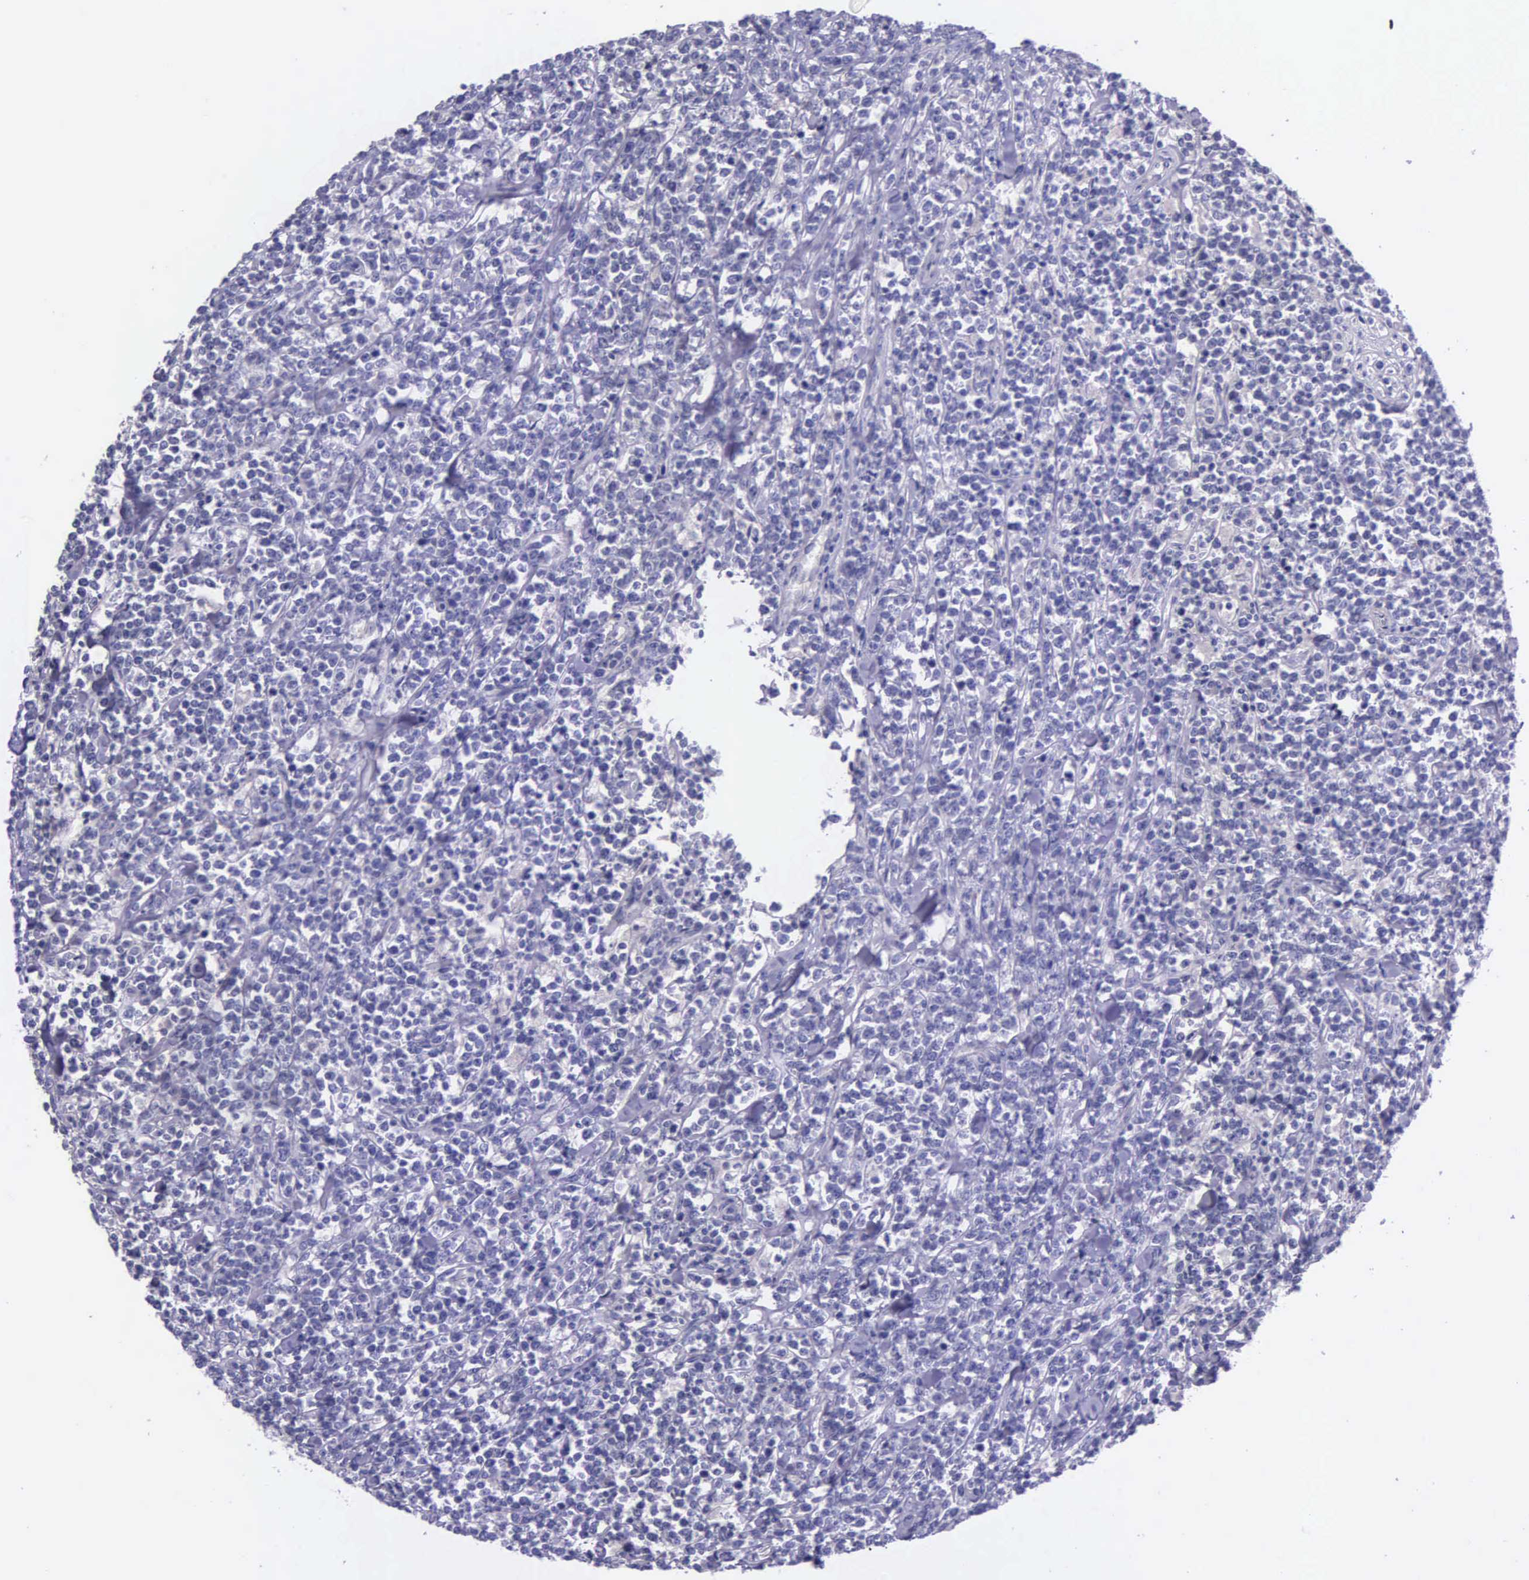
{"staining": {"intensity": "negative", "quantity": "none", "location": "none"}, "tissue": "lymphoma", "cell_type": "Tumor cells", "image_type": "cancer", "snomed": [{"axis": "morphology", "description": "Malignant lymphoma, non-Hodgkin's type, High grade"}, {"axis": "topography", "description": "Small intestine"}, {"axis": "topography", "description": "Colon"}], "caption": "There is no significant staining in tumor cells of lymphoma.", "gene": "THSD7A", "patient": {"sex": "male", "age": 8}}